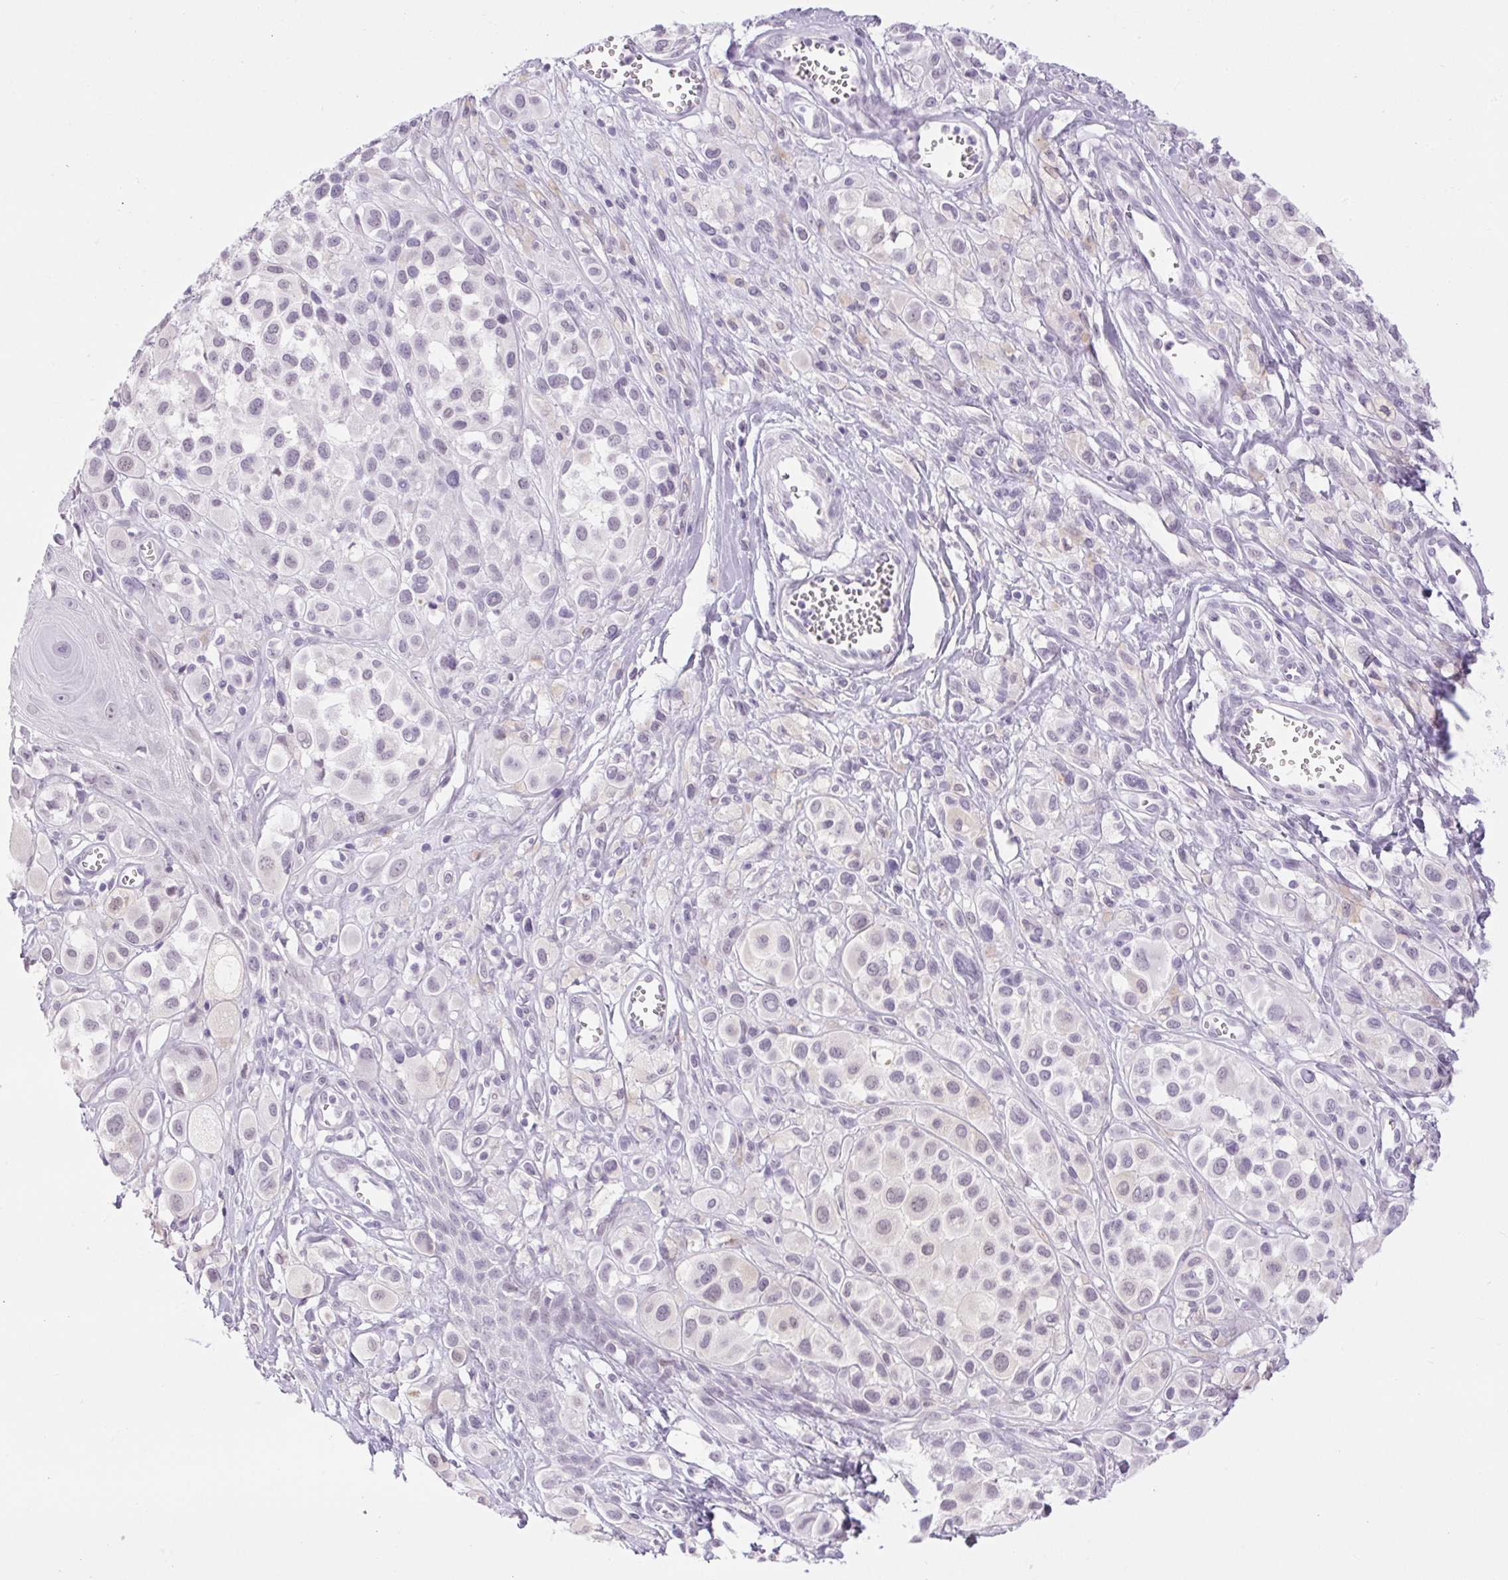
{"staining": {"intensity": "negative", "quantity": "none", "location": "none"}, "tissue": "melanoma", "cell_type": "Tumor cells", "image_type": "cancer", "snomed": [{"axis": "morphology", "description": "Malignant melanoma, NOS"}, {"axis": "topography", "description": "Skin"}], "caption": "Melanoma stained for a protein using immunohistochemistry exhibits no expression tumor cells.", "gene": "BCAS1", "patient": {"sex": "male", "age": 77}}